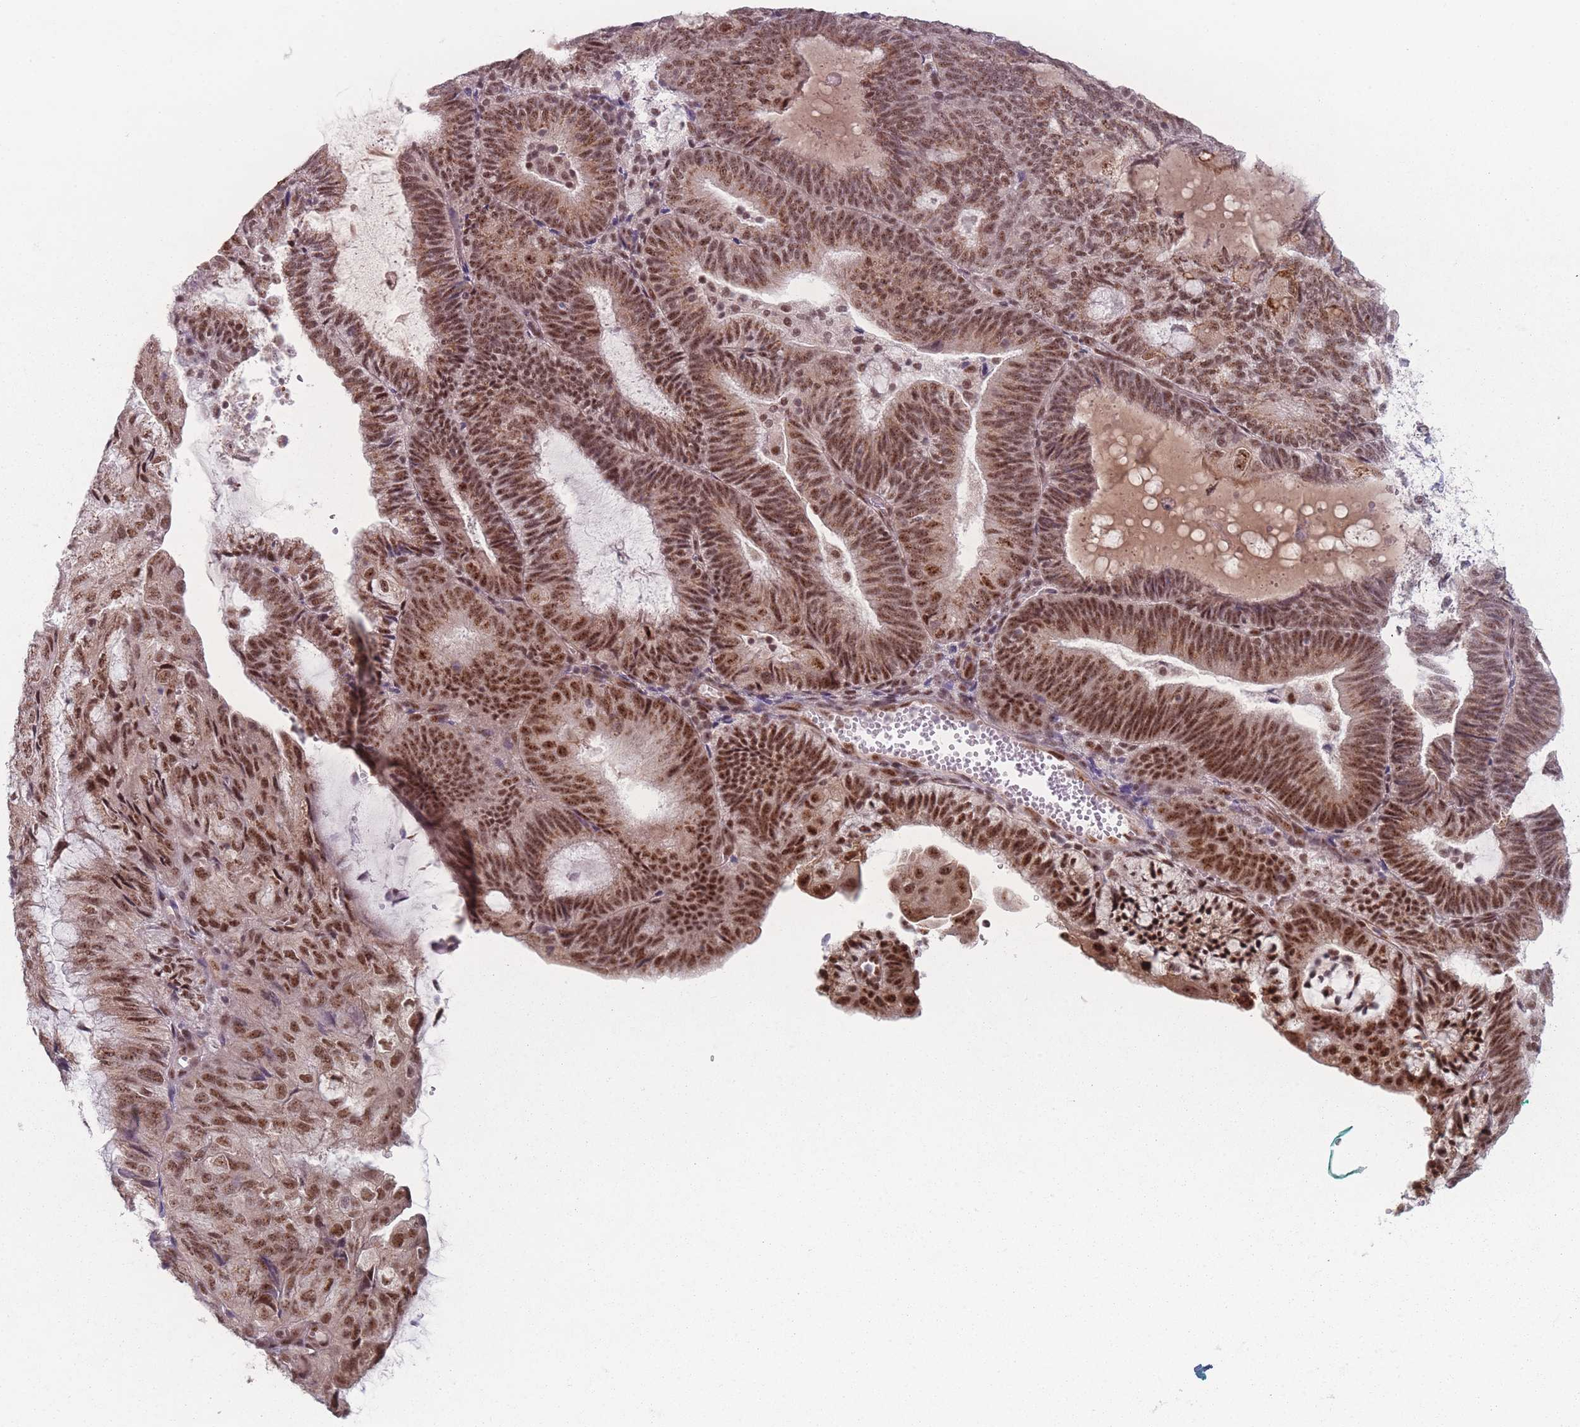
{"staining": {"intensity": "moderate", "quantity": ">75%", "location": "nuclear"}, "tissue": "endometrial cancer", "cell_type": "Tumor cells", "image_type": "cancer", "snomed": [{"axis": "morphology", "description": "Adenocarcinoma, NOS"}, {"axis": "topography", "description": "Endometrium"}], "caption": "Brown immunohistochemical staining in endometrial cancer demonstrates moderate nuclear positivity in approximately >75% of tumor cells.", "gene": "ZC3H14", "patient": {"sex": "female", "age": 81}}